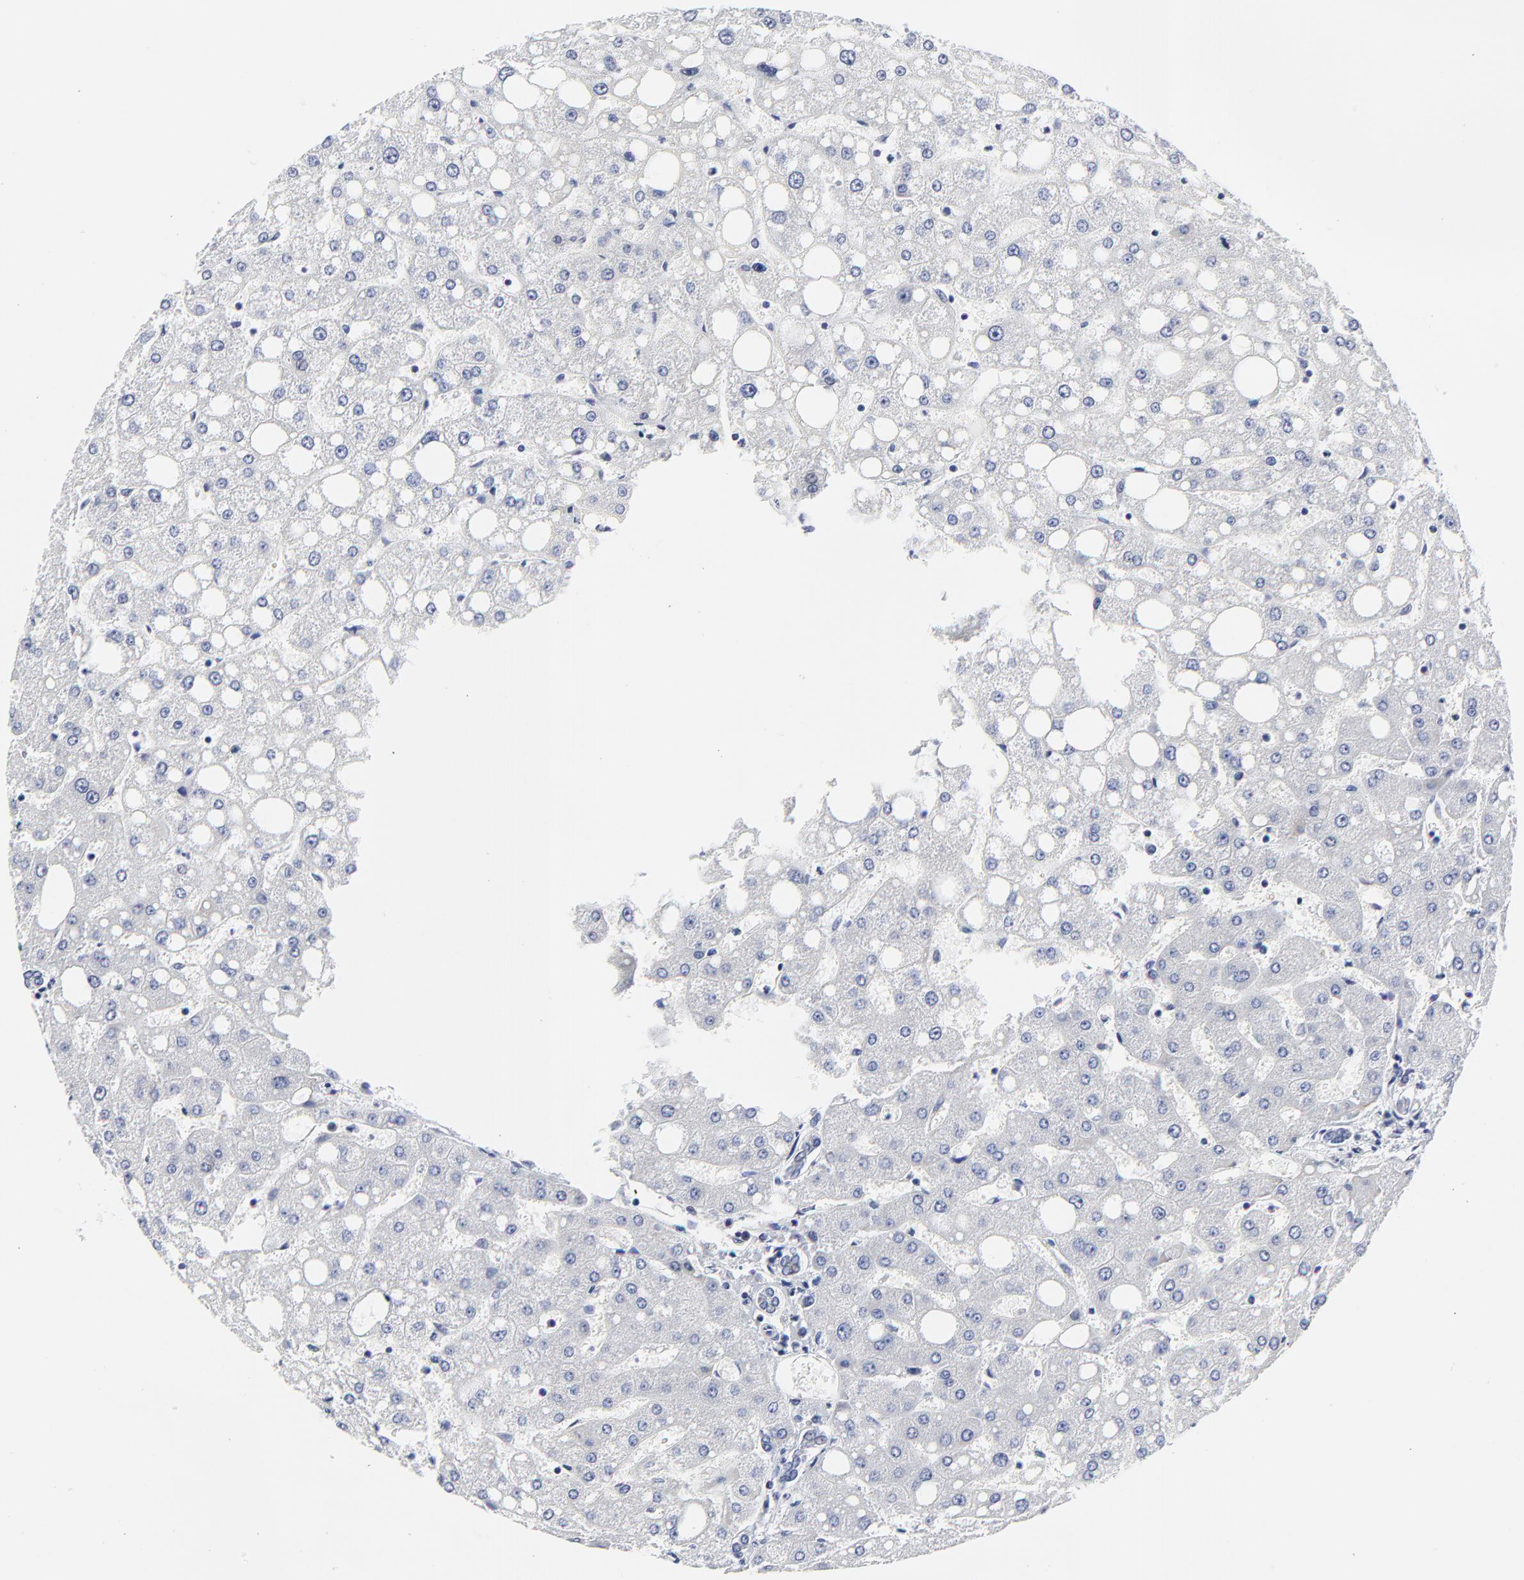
{"staining": {"intensity": "negative", "quantity": "none", "location": "none"}, "tissue": "liver", "cell_type": "Cholangiocytes", "image_type": "normal", "snomed": [{"axis": "morphology", "description": "Normal tissue, NOS"}, {"axis": "topography", "description": "Liver"}], "caption": "Immunohistochemistry (IHC) of unremarkable human liver shows no expression in cholangiocytes. (DAB immunohistochemistry (IHC) visualized using brightfield microscopy, high magnification).", "gene": "NCAPH", "patient": {"sex": "male", "age": 49}}